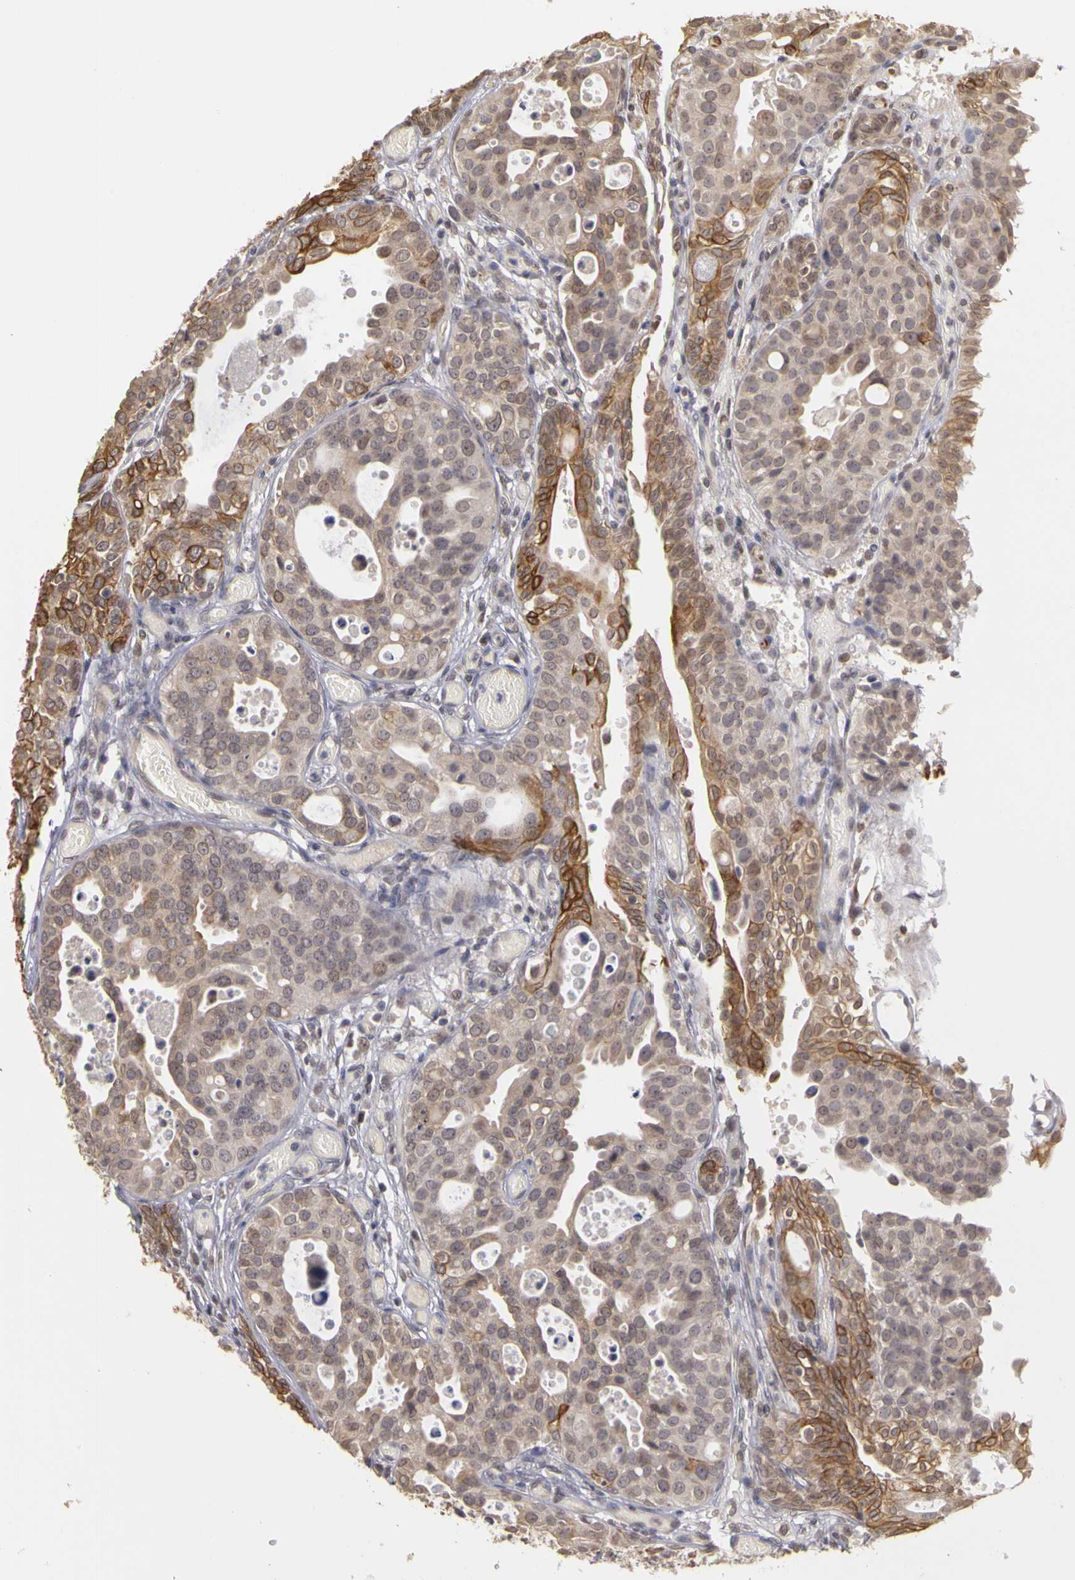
{"staining": {"intensity": "moderate", "quantity": "<25%", "location": "cytoplasmic/membranous"}, "tissue": "urothelial cancer", "cell_type": "Tumor cells", "image_type": "cancer", "snomed": [{"axis": "morphology", "description": "Urothelial carcinoma, High grade"}, {"axis": "topography", "description": "Urinary bladder"}], "caption": "High-grade urothelial carcinoma tissue displays moderate cytoplasmic/membranous expression in approximately <25% of tumor cells, visualized by immunohistochemistry.", "gene": "FRMD7", "patient": {"sex": "male", "age": 78}}